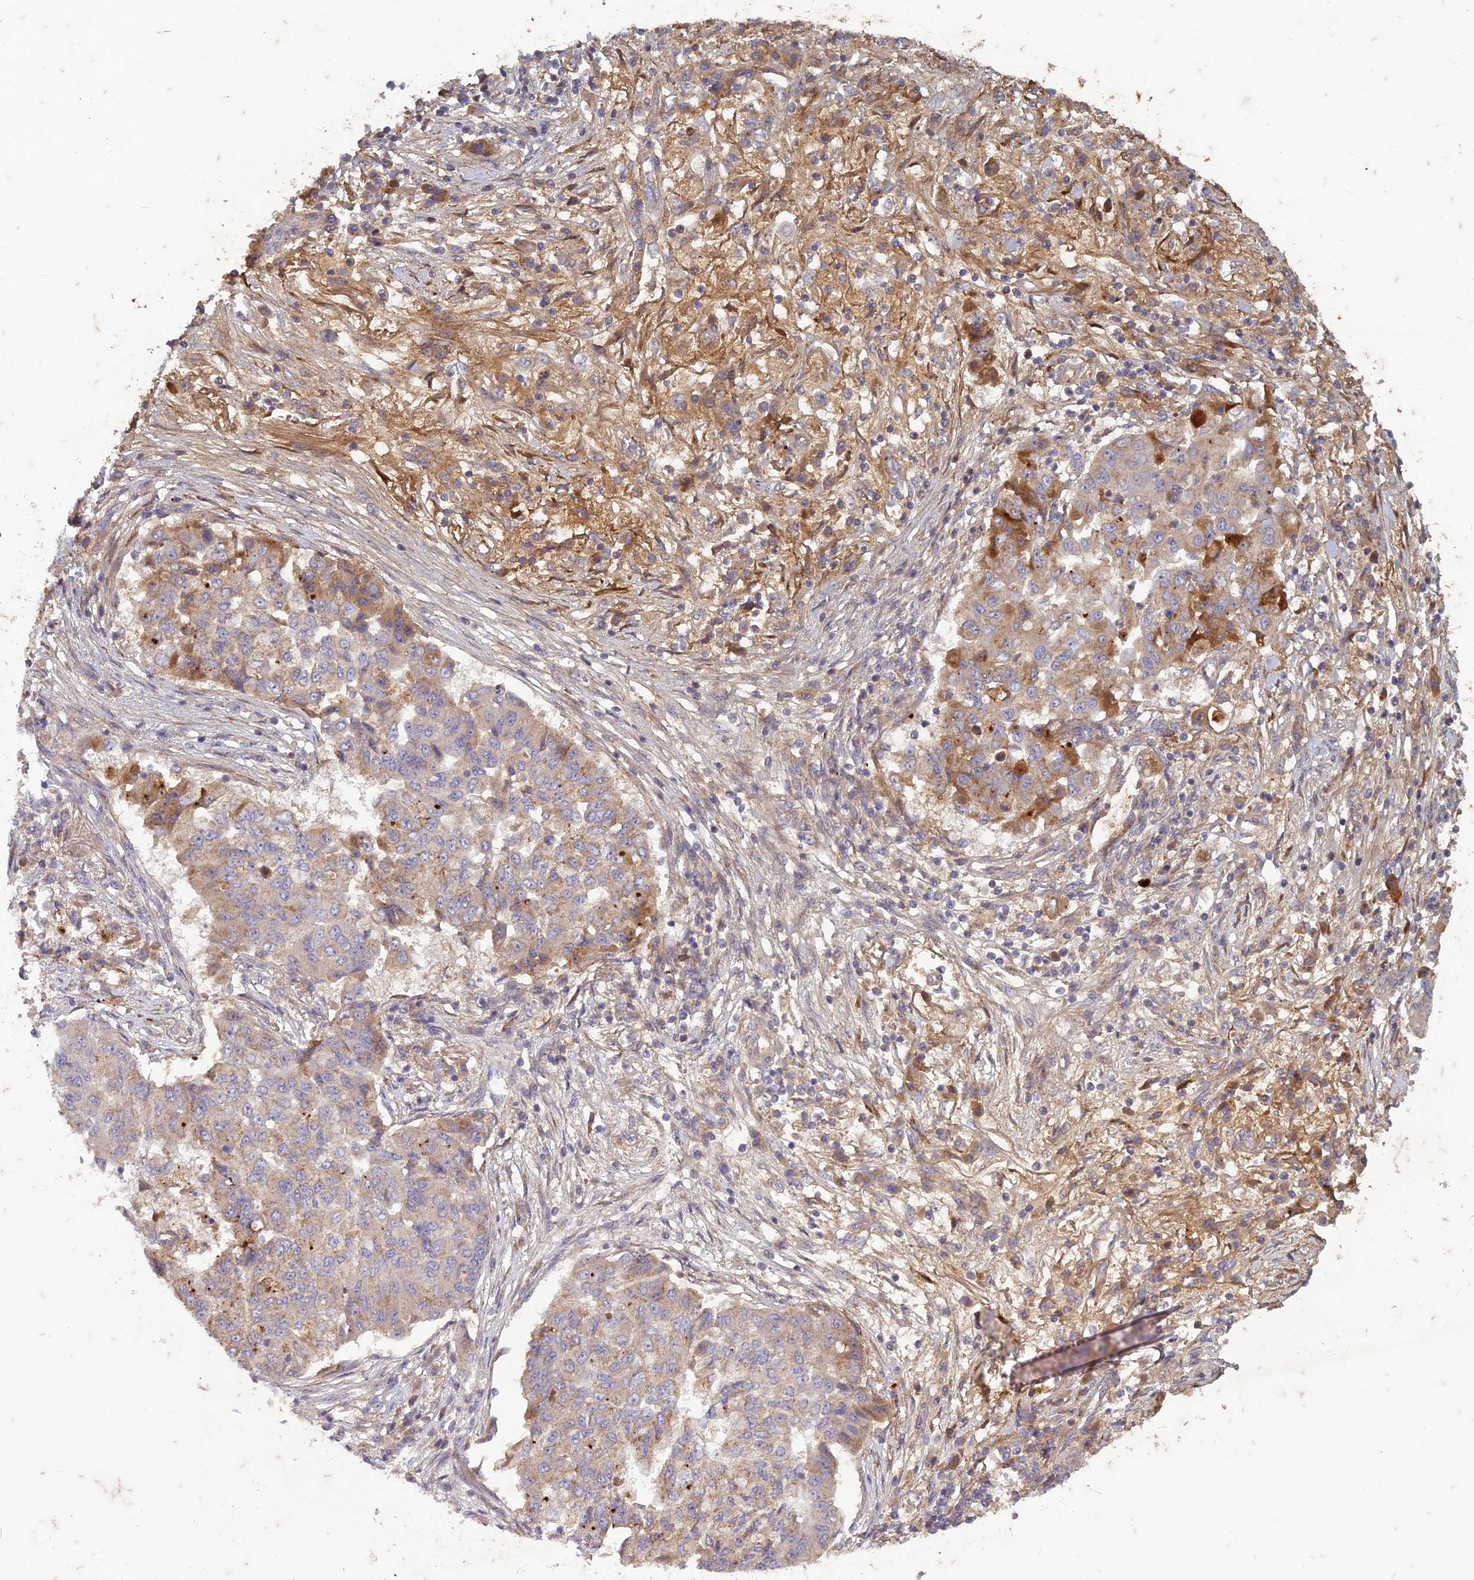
{"staining": {"intensity": "moderate", "quantity": "<25%", "location": "cytoplasmic/membranous"}, "tissue": "lung cancer", "cell_type": "Tumor cells", "image_type": "cancer", "snomed": [{"axis": "morphology", "description": "Squamous cell carcinoma, NOS"}, {"axis": "topography", "description": "Lung"}], "caption": "Lung cancer (squamous cell carcinoma) stained with a brown dye exhibits moderate cytoplasmic/membranous positive staining in approximately <25% of tumor cells.", "gene": "TCF25", "patient": {"sex": "male", "age": 74}}